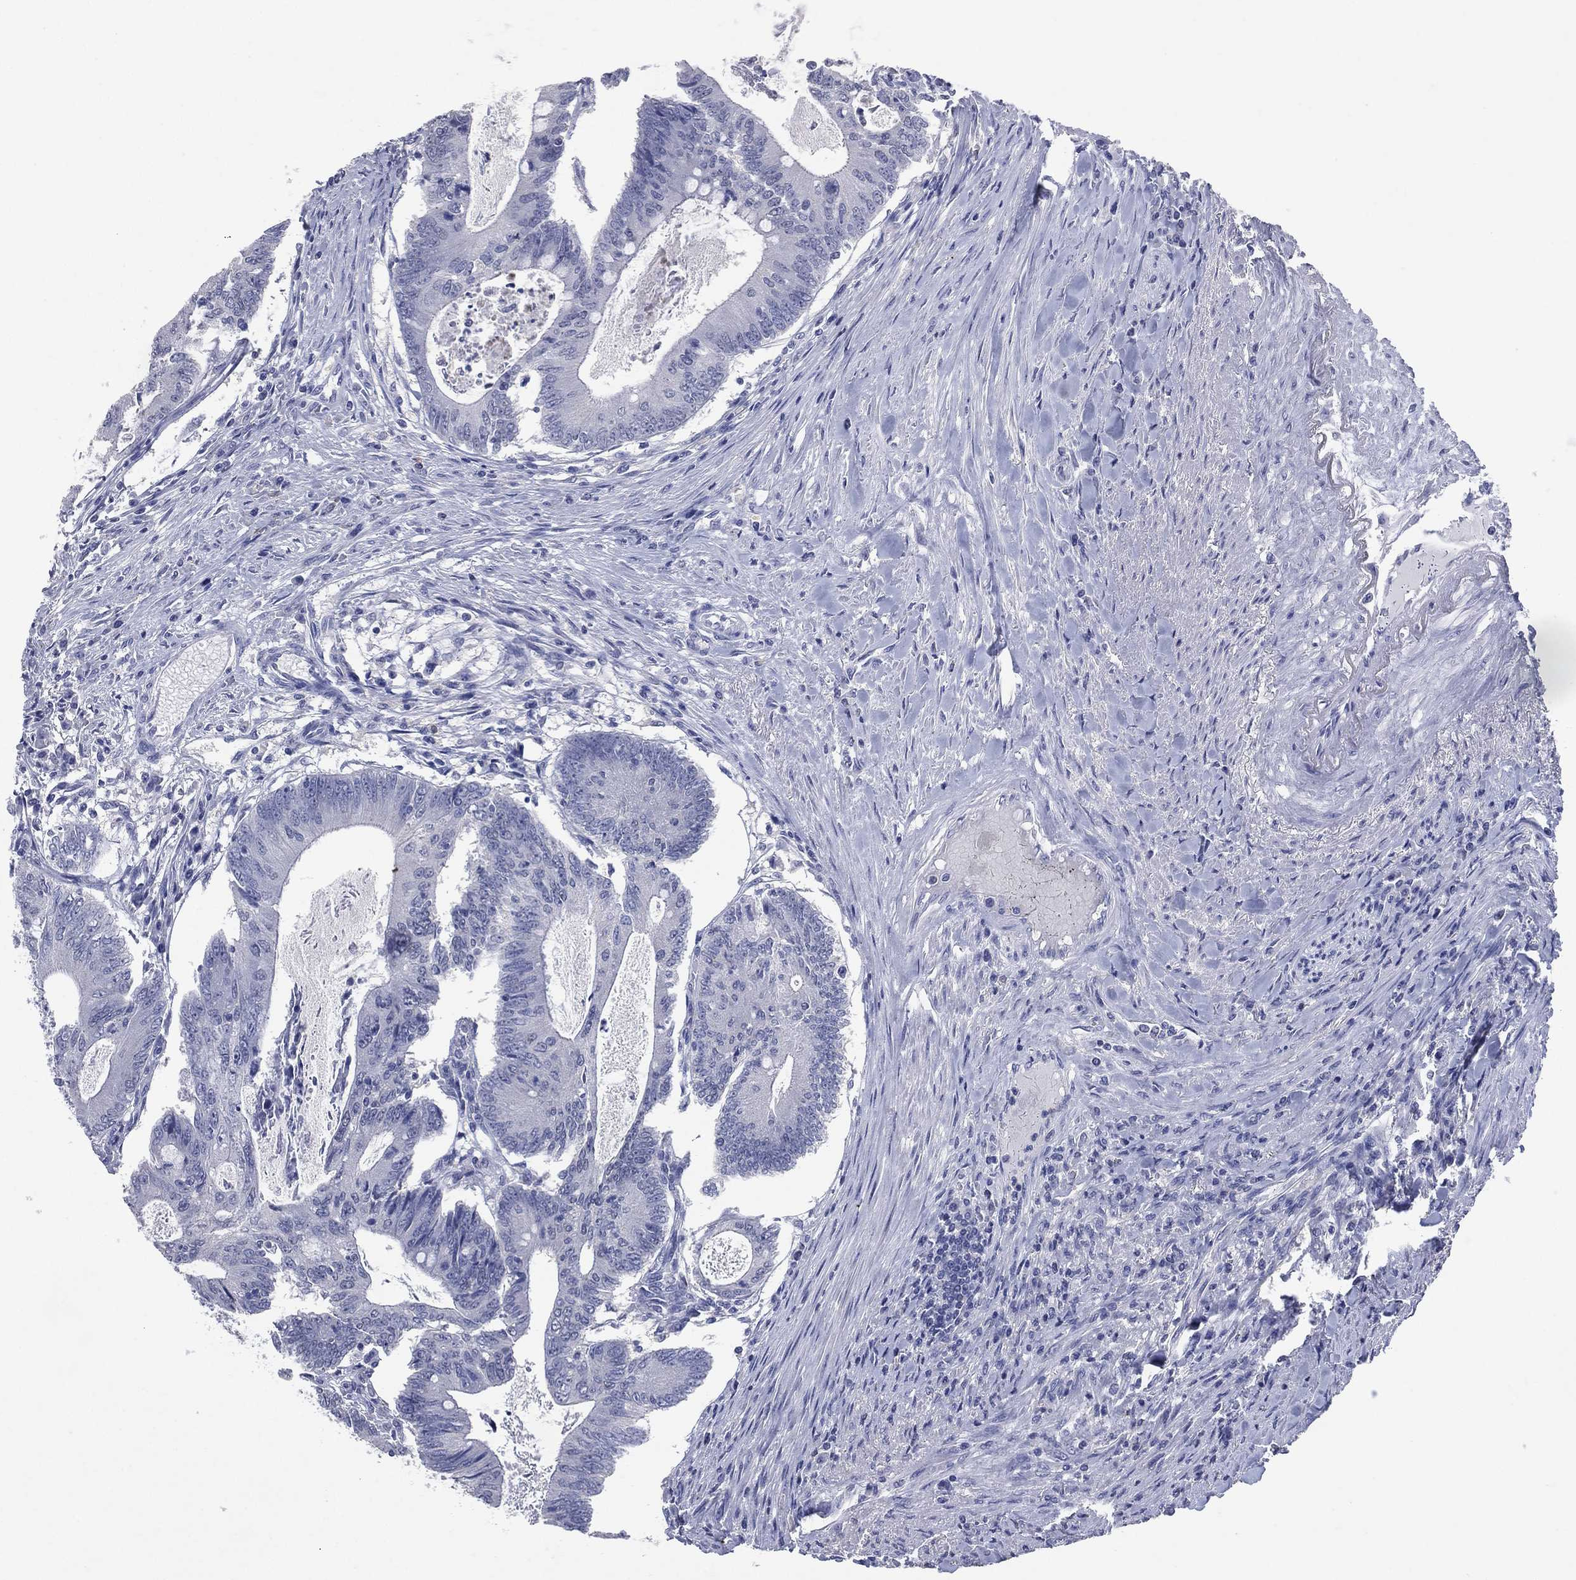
{"staining": {"intensity": "negative", "quantity": "none", "location": "none"}, "tissue": "colorectal cancer", "cell_type": "Tumor cells", "image_type": "cancer", "snomed": [{"axis": "morphology", "description": "Adenocarcinoma, NOS"}, {"axis": "topography", "description": "Colon"}], "caption": "DAB (3,3'-diaminobenzidine) immunohistochemical staining of adenocarcinoma (colorectal) exhibits no significant staining in tumor cells.", "gene": "FSCN2", "patient": {"sex": "female", "age": 70}}